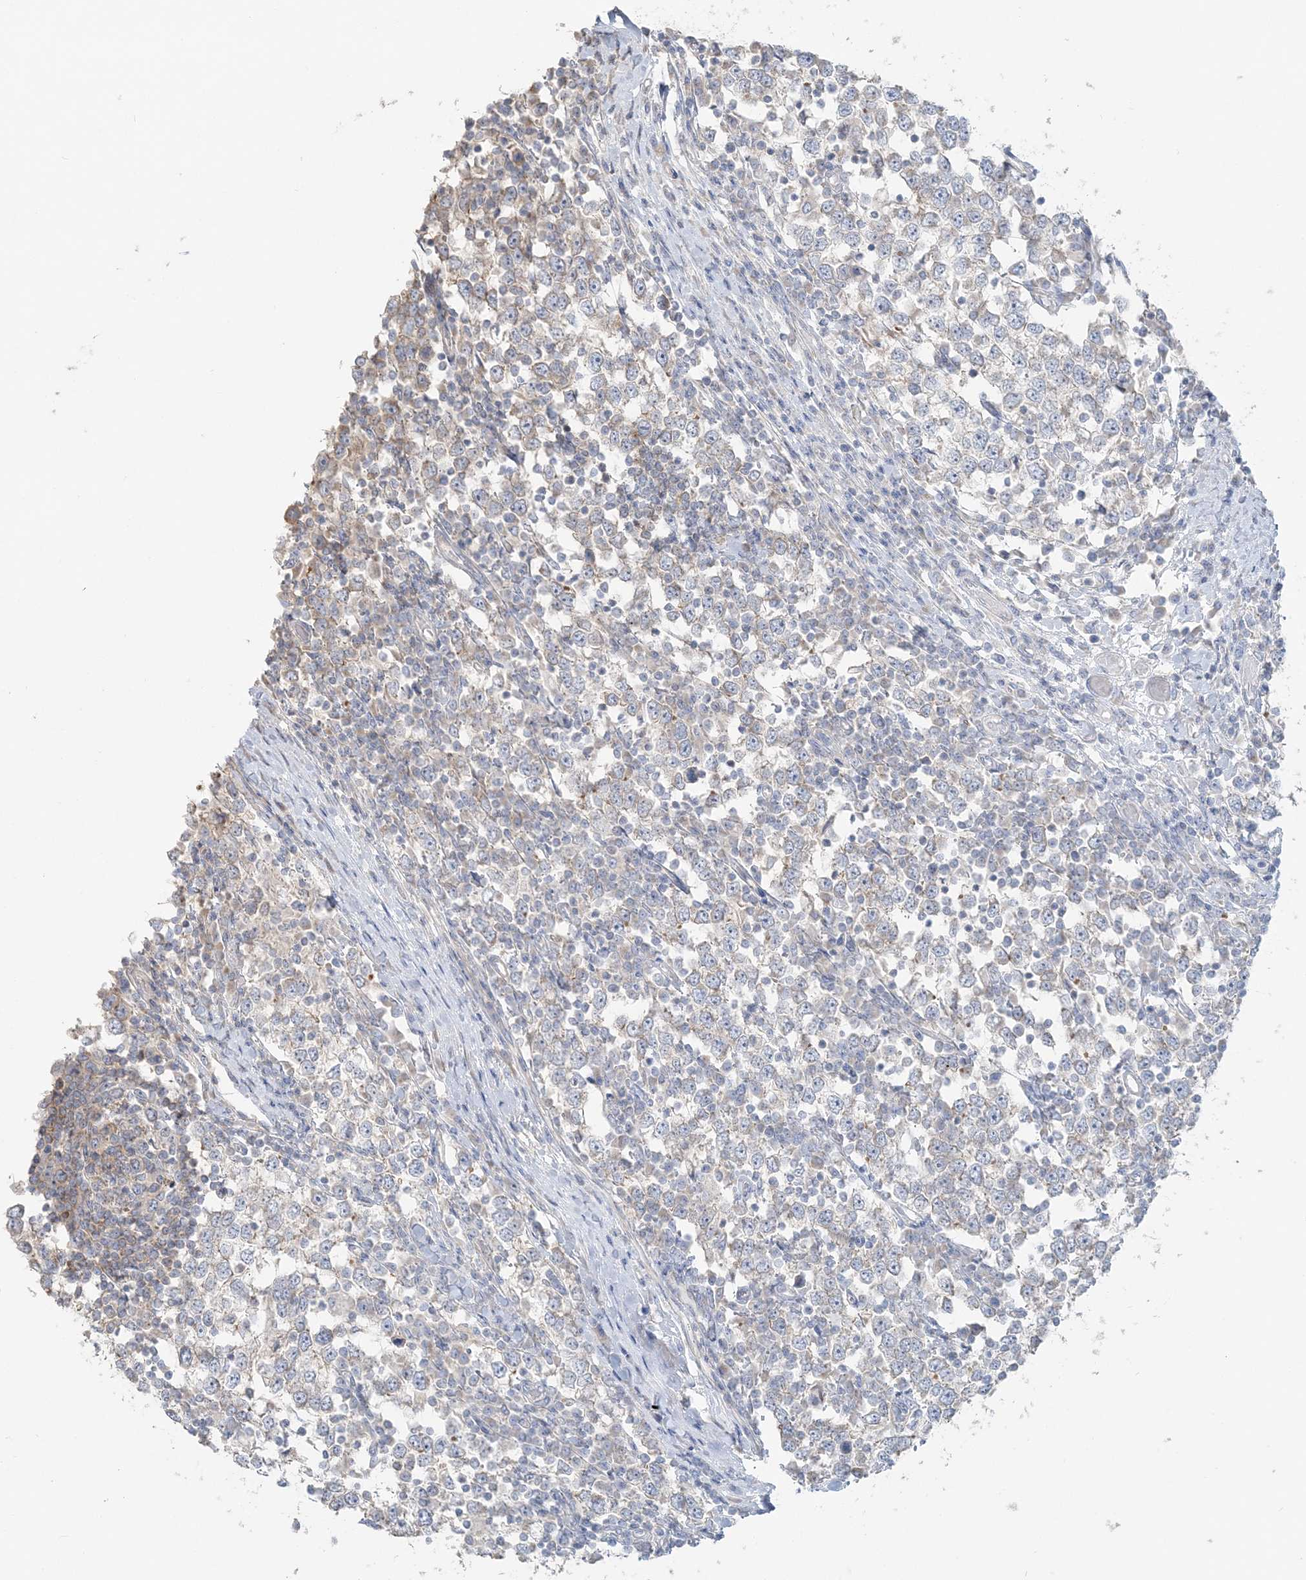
{"staining": {"intensity": "weak", "quantity": "<25%", "location": "cytoplasmic/membranous"}, "tissue": "testis cancer", "cell_type": "Tumor cells", "image_type": "cancer", "snomed": [{"axis": "morphology", "description": "Seminoma, NOS"}, {"axis": "topography", "description": "Testis"}], "caption": "The photomicrograph shows no staining of tumor cells in testis cancer (seminoma). The staining was performed using DAB (3,3'-diaminobenzidine) to visualize the protein expression in brown, while the nuclei were stained in blue with hematoxylin (Magnification: 20x).", "gene": "TBC1D5", "patient": {"sex": "male", "age": 65}}